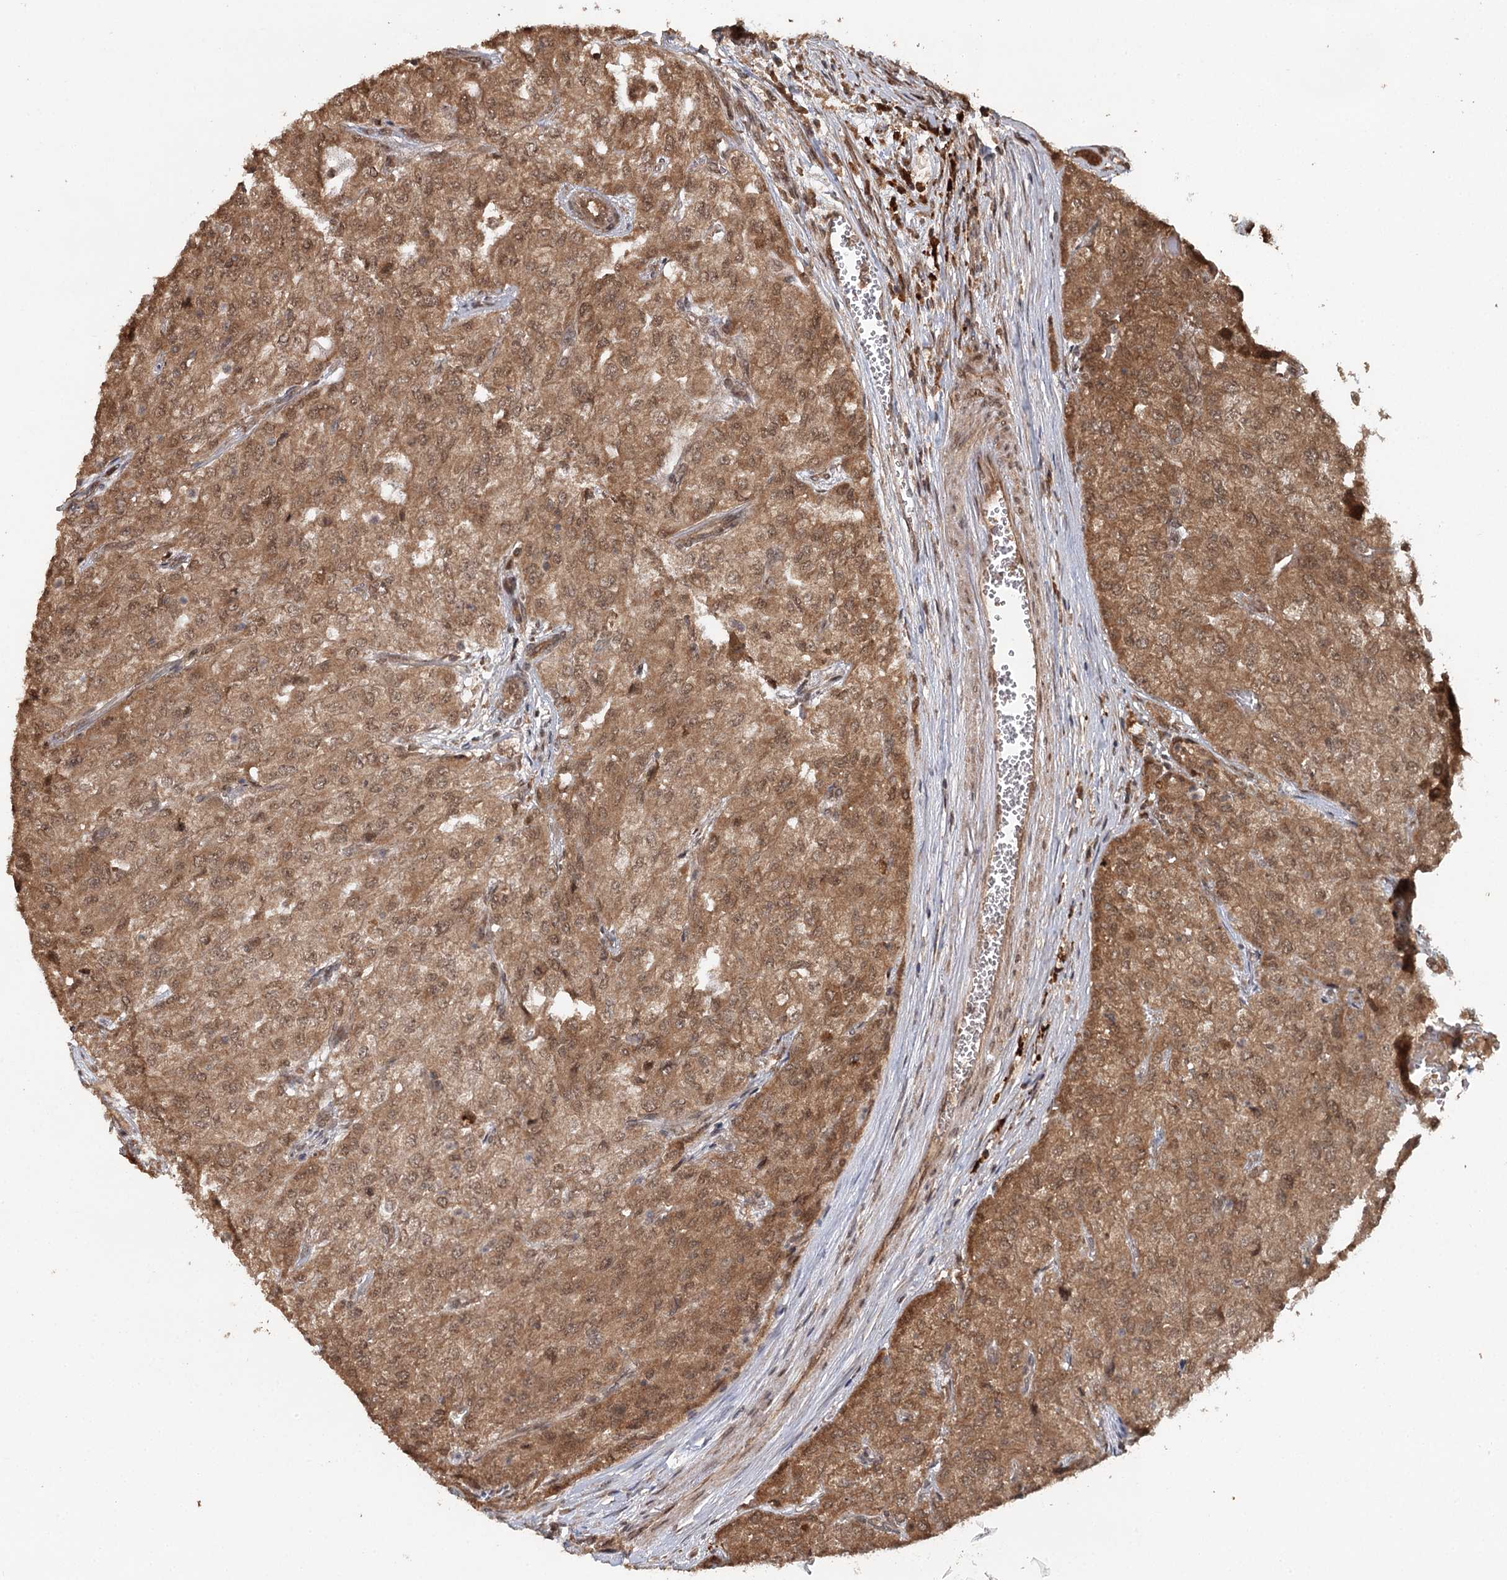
{"staining": {"intensity": "moderate", "quantity": ">75%", "location": "cytoplasmic/membranous,nuclear"}, "tissue": "renal cancer", "cell_type": "Tumor cells", "image_type": "cancer", "snomed": [{"axis": "morphology", "description": "Adenocarcinoma, NOS"}, {"axis": "topography", "description": "Kidney"}], "caption": "Renal cancer (adenocarcinoma) was stained to show a protein in brown. There is medium levels of moderate cytoplasmic/membranous and nuclear expression in approximately >75% of tumor cells.", "gene": "N6AMT1", "patient": {"sex": "female", "age": 54}}